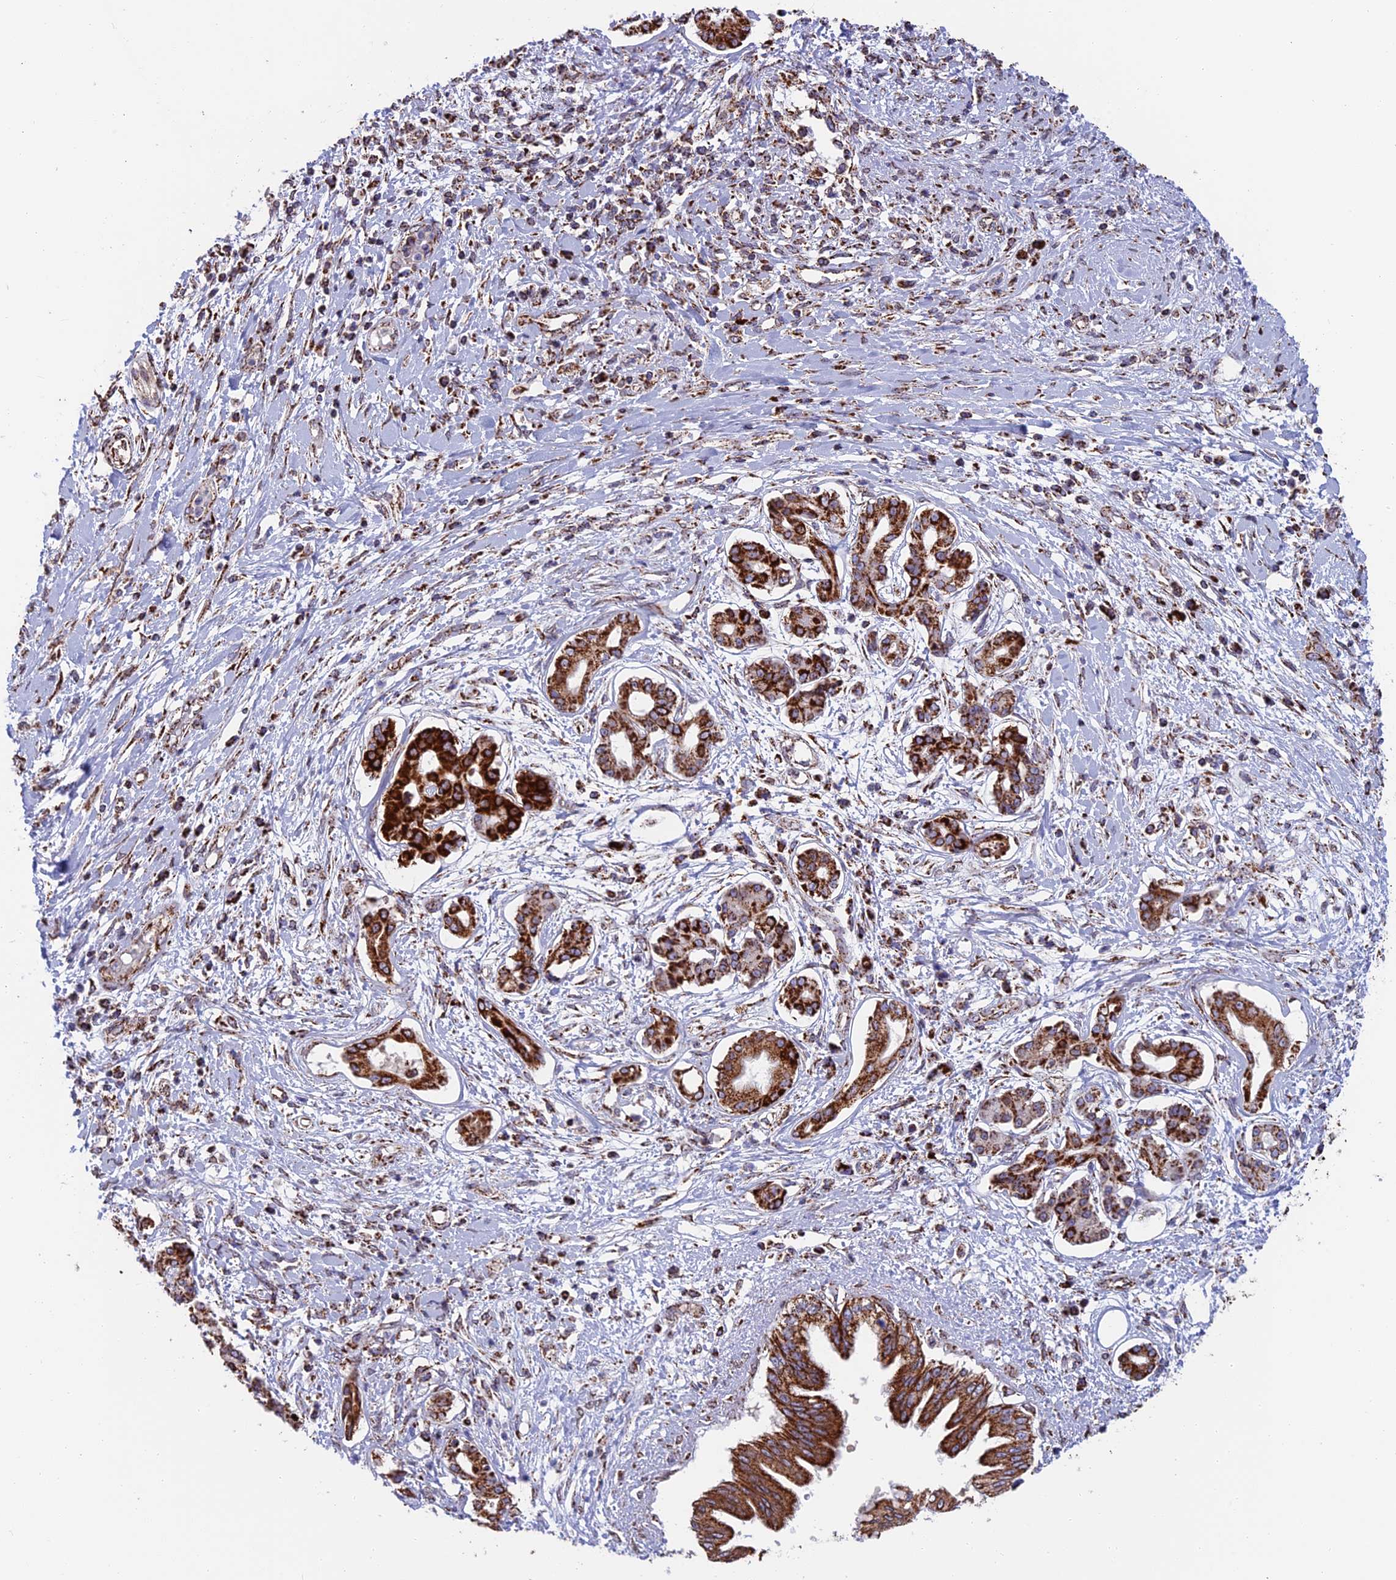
{"staining": {"intensity": "strong", "quantity": ">75%", "location": "cytoplasmic/membranous"}, "tissue": "pancreatic cancer", "cell_type": "Tumor cells", "image_type": "cancer", "snomed": [{"axis": "morphology", "description": "Adenocarcinoma, NOS"}, {"axis": "topography", "description": "Pancreas"}], "caption": "Pancreatic cancer (adenocarcinoma) tissue shows strong cytoplasmic/membranous expression in about >75% of tumor cells", "gene": "CS", "patient": {"sex": "female", "age": 56}}